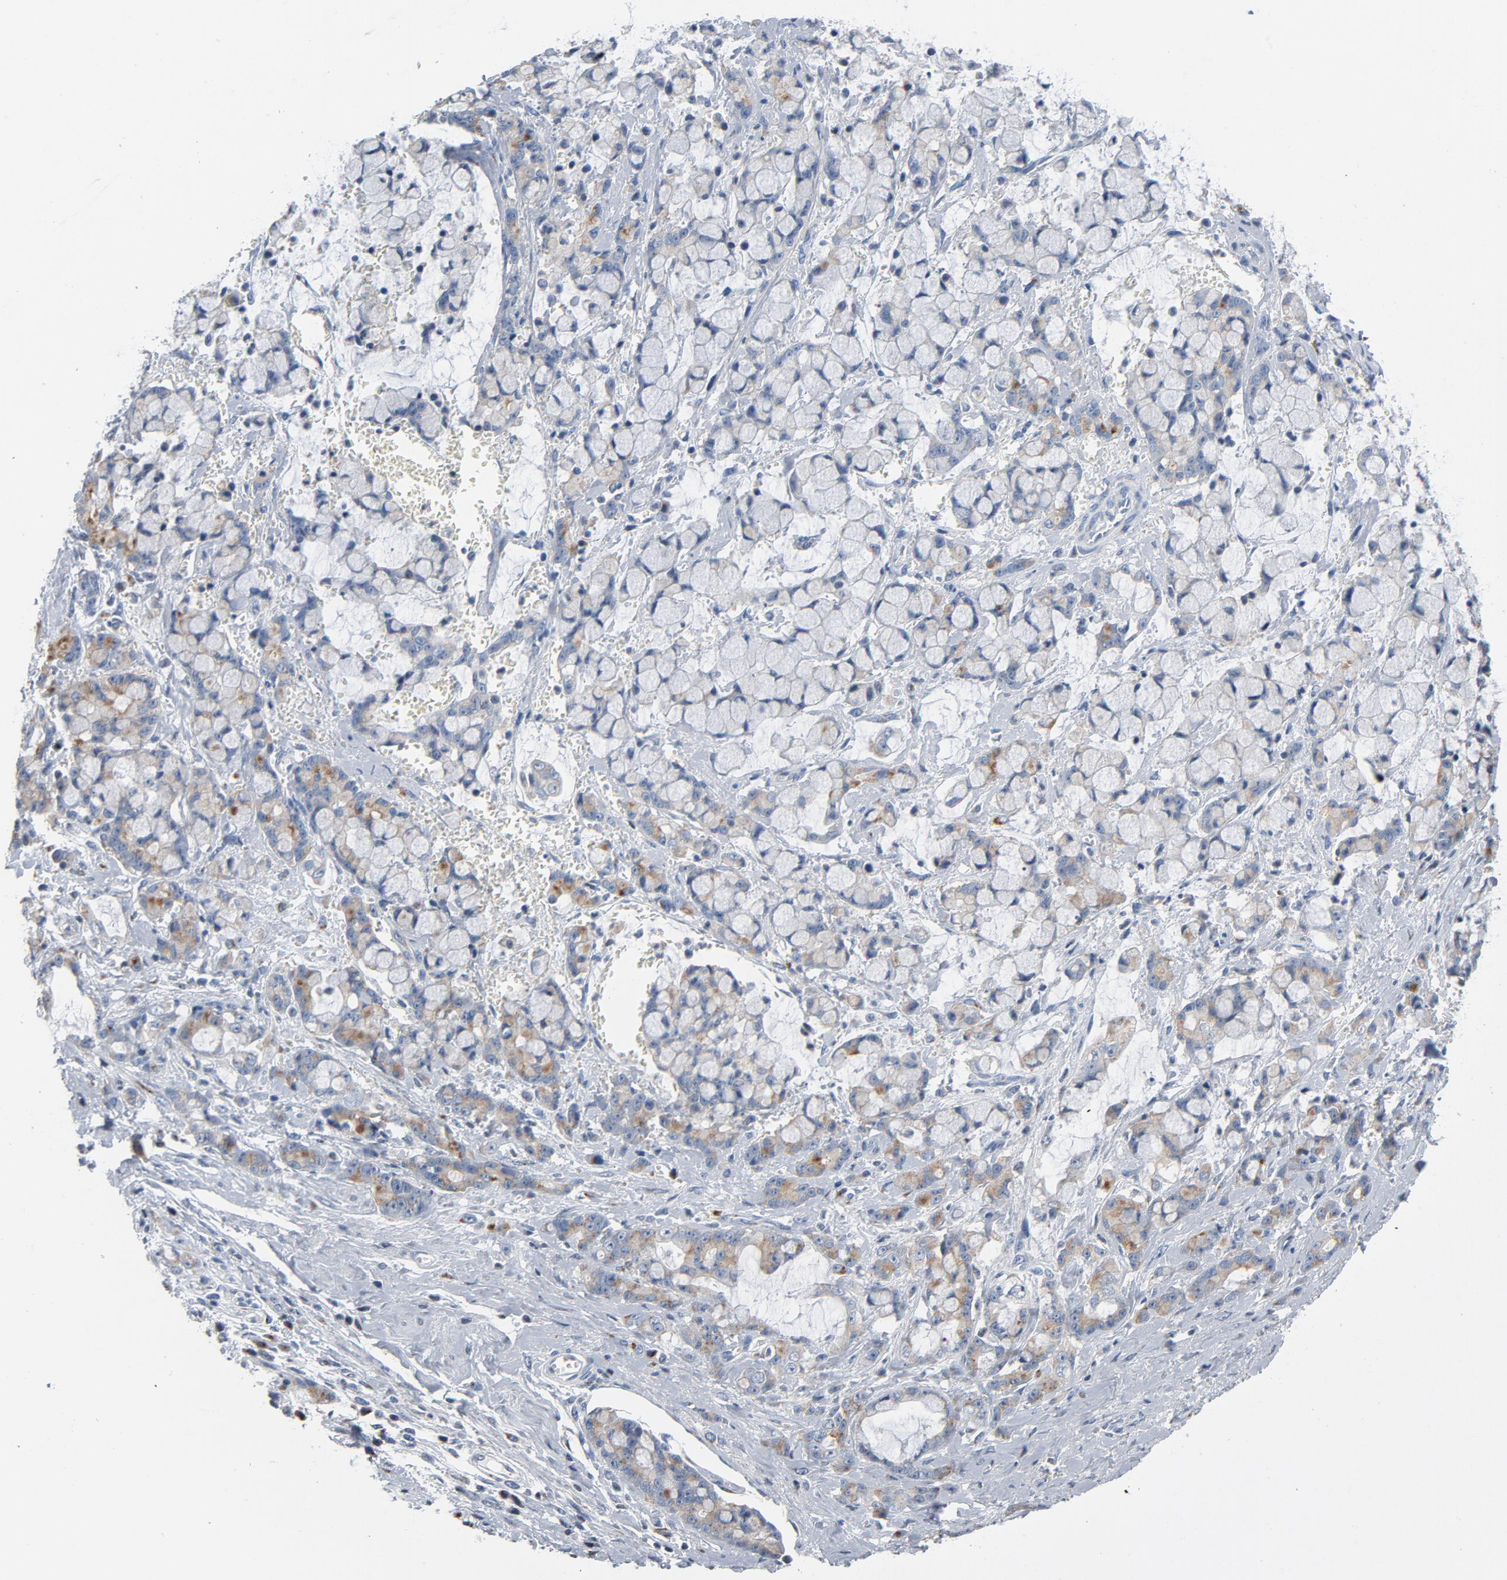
{"staining": {"intensity": "moderate", "quantity": "25%-75%", "location": "cytoplasmic/membranous"}, "tissue": "pancreatic cancer", "cell_type": "Tumor cells", "image_type": "cancer", "snomed": [{"axis": "morphology", "description": "Adenocarcinoma, NOS"}, {"axis": "topography", "description": "Pancreas"}], "caption": "Protein staining displays moderate cytoplasmic/membranous staining in about 25%-75% of tumor cells in pancreatic adenocarcinoma.", "gene": "YIPF6", "patient": {"sex": "female", "age": 73}}